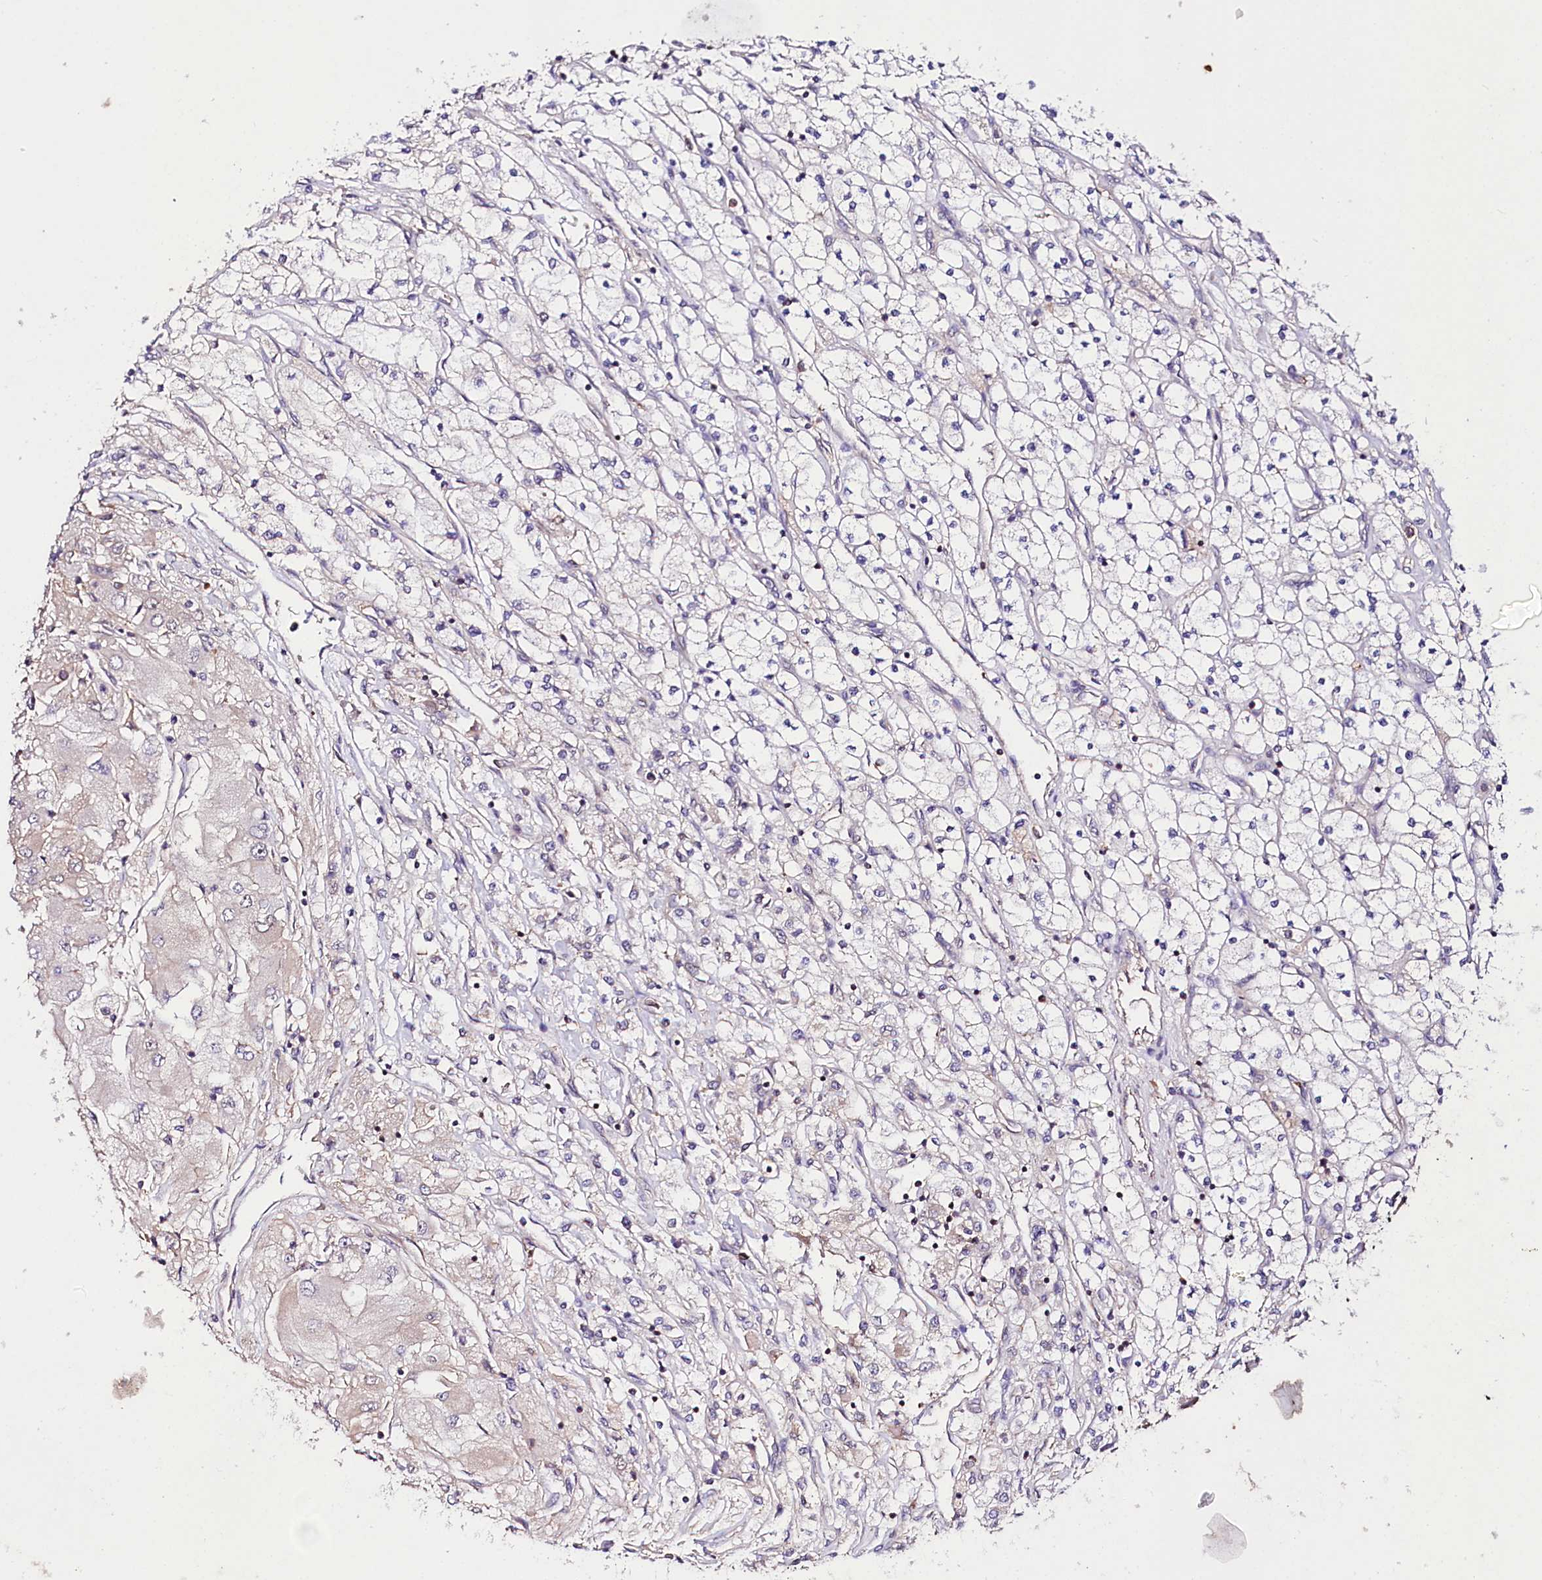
{"staining": {"intensity": "negative", "quantity": "none", "location": "none"}, "tissue": "renal cancer", "cell_type": "Tumor cells", "image_type": "cancer", "snomed": [{"axis": "morphology", "description": "Adenocarcinoma, NOS"}, {"axis": "topography", "description": "Kidney"}], "caption": "Immunohistochemical staining of human renal cancer (adenocarcinoma) exhibits no significant positivity in tumor cells.", "gene": "TAFAZZIN", "patient": {"sex": "male", "age": 80}}